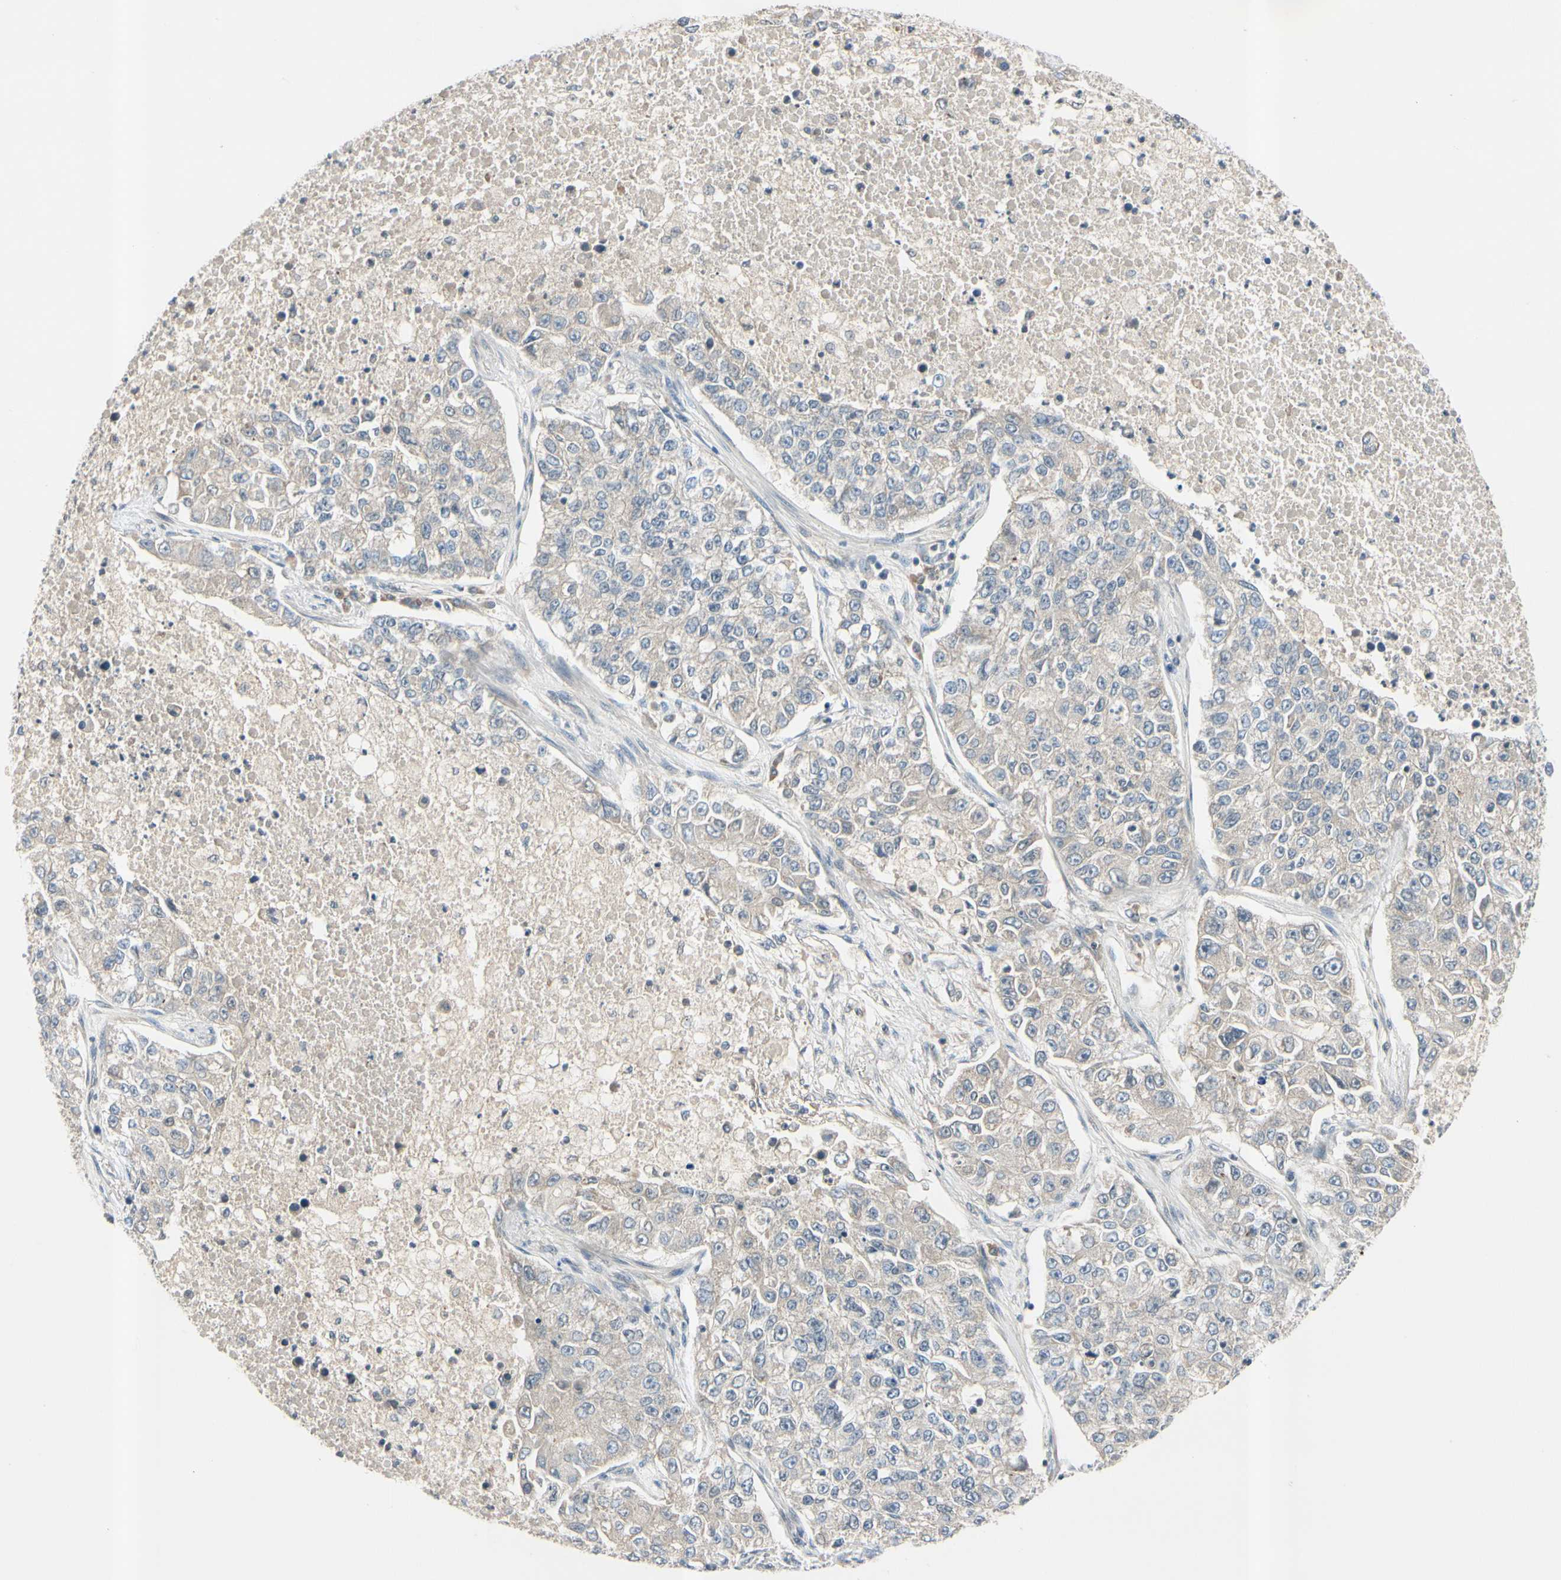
{"staining": {"intensity": "weak", "quantity": "25%-75%", "location": "cytoplasmic/membranous"}, "tissue": "lung cancer", "cell_type": "Tumor cells", "image_type": "cancer", "snomed": [{"axis": "morphology", "description": "Adenocarcinoma, NOS"}, {"axis": "topography", "description": "Lung"}], "caption": "Immunohistochemical staining of lung cancer (adenocarcinoma) reveals weak cytoplasmic/membranous protein expression in about 25%-75% of tumor cells. The staining is performed using DAB (3,3'-diaminobenzidine) brown chromogen to label protein expression. The nuclei are counter-stained blue using hematoxylin.", "gene": "ICAM5", "patient": {"sex": "male", "age": 49}}